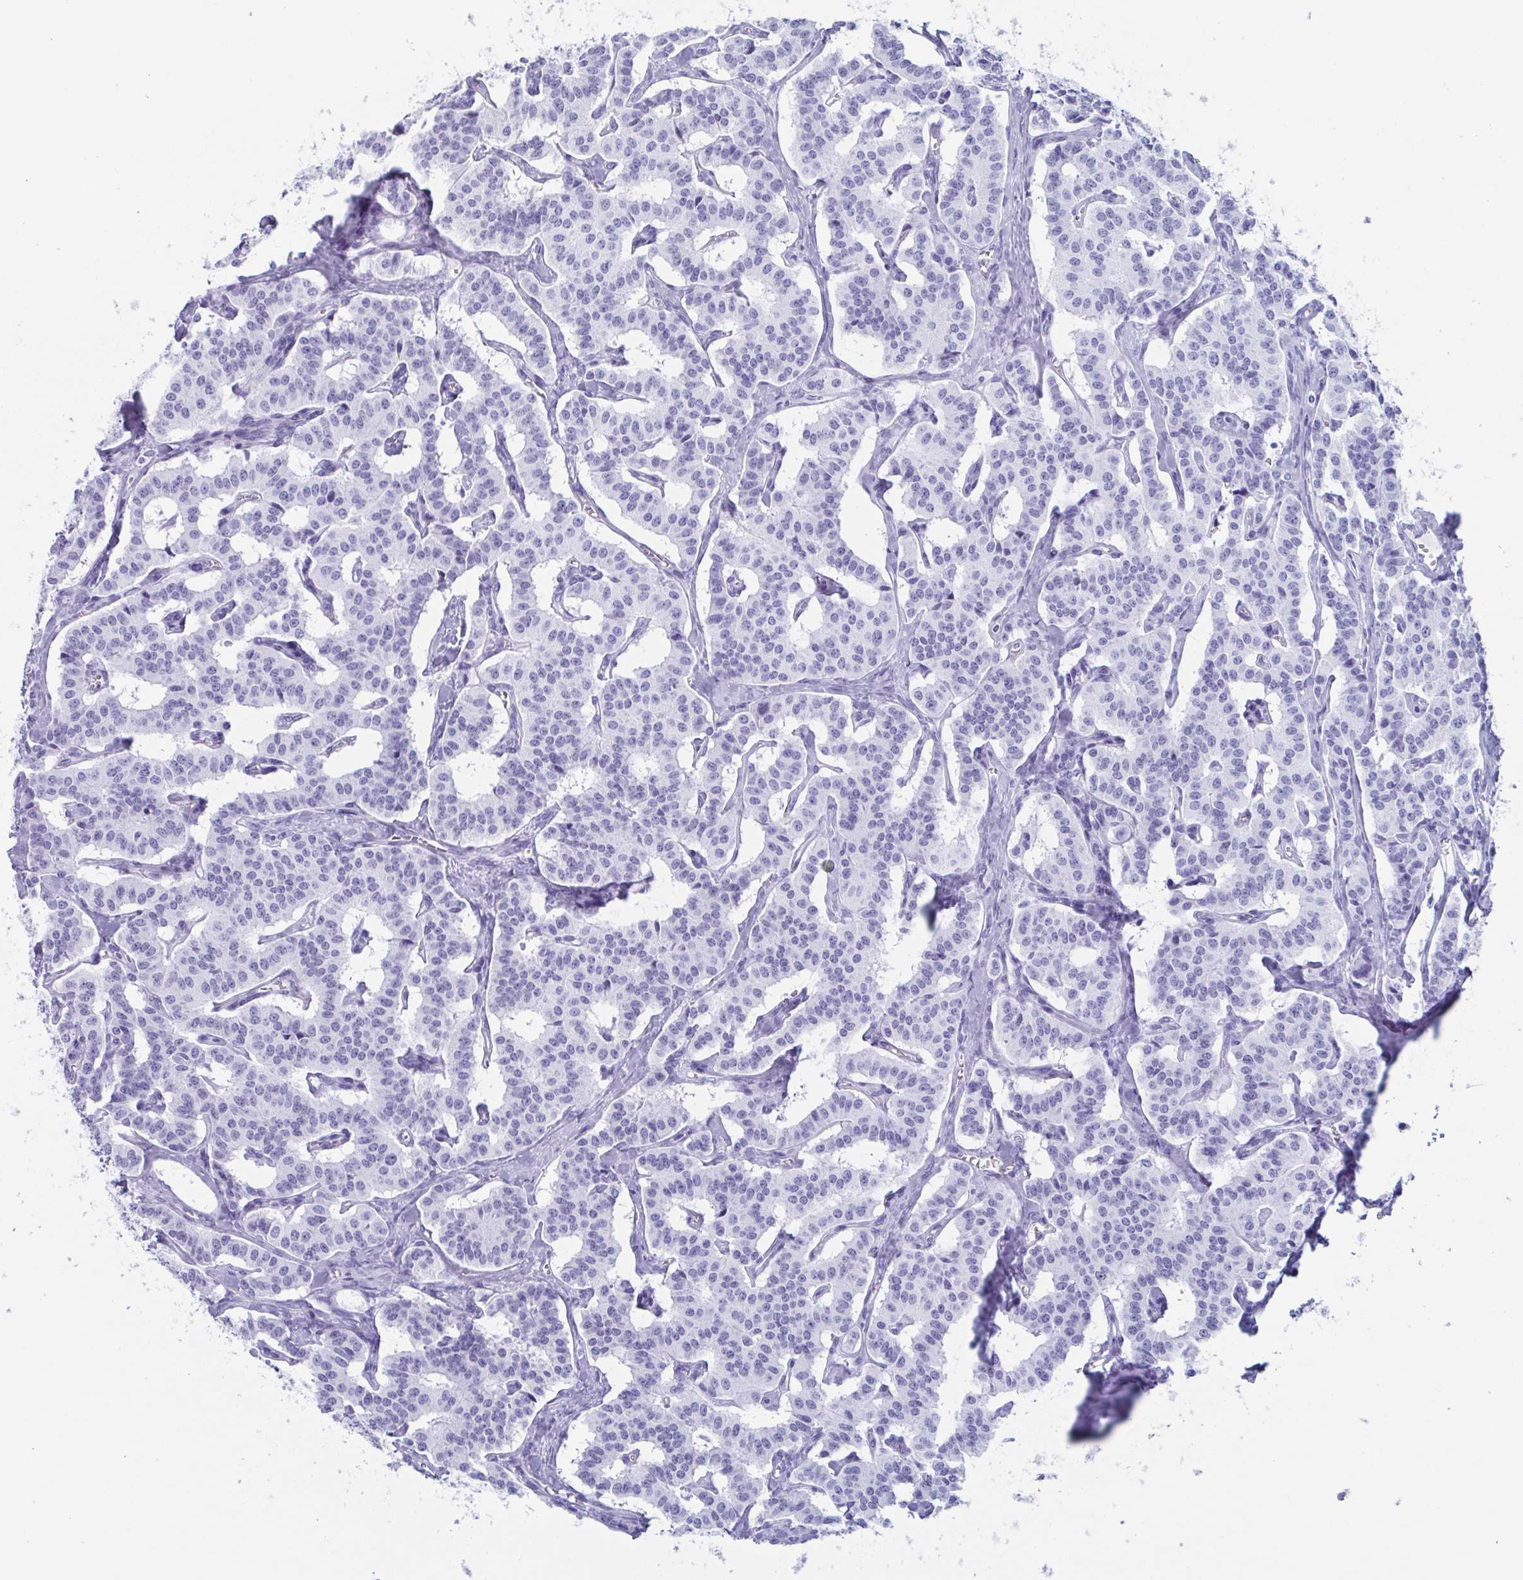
{"staining": {"intensity": "negative", "quantity": "none", "location": "none"}, "tissue": "carcinoid", "cell_type": "Tumor cells", "image_type": "cancer", "snomed": [{"axis": "morphology", "description": "Carcinoid, malignant, NOS"}, {"axis": "topography", "description": "Lung"}], "caption": "Tumor cells are negative for brown protein staining in carcinoid (malignant).", "gene": "BPI", "patient": {"sex": "female", "age": 46}}